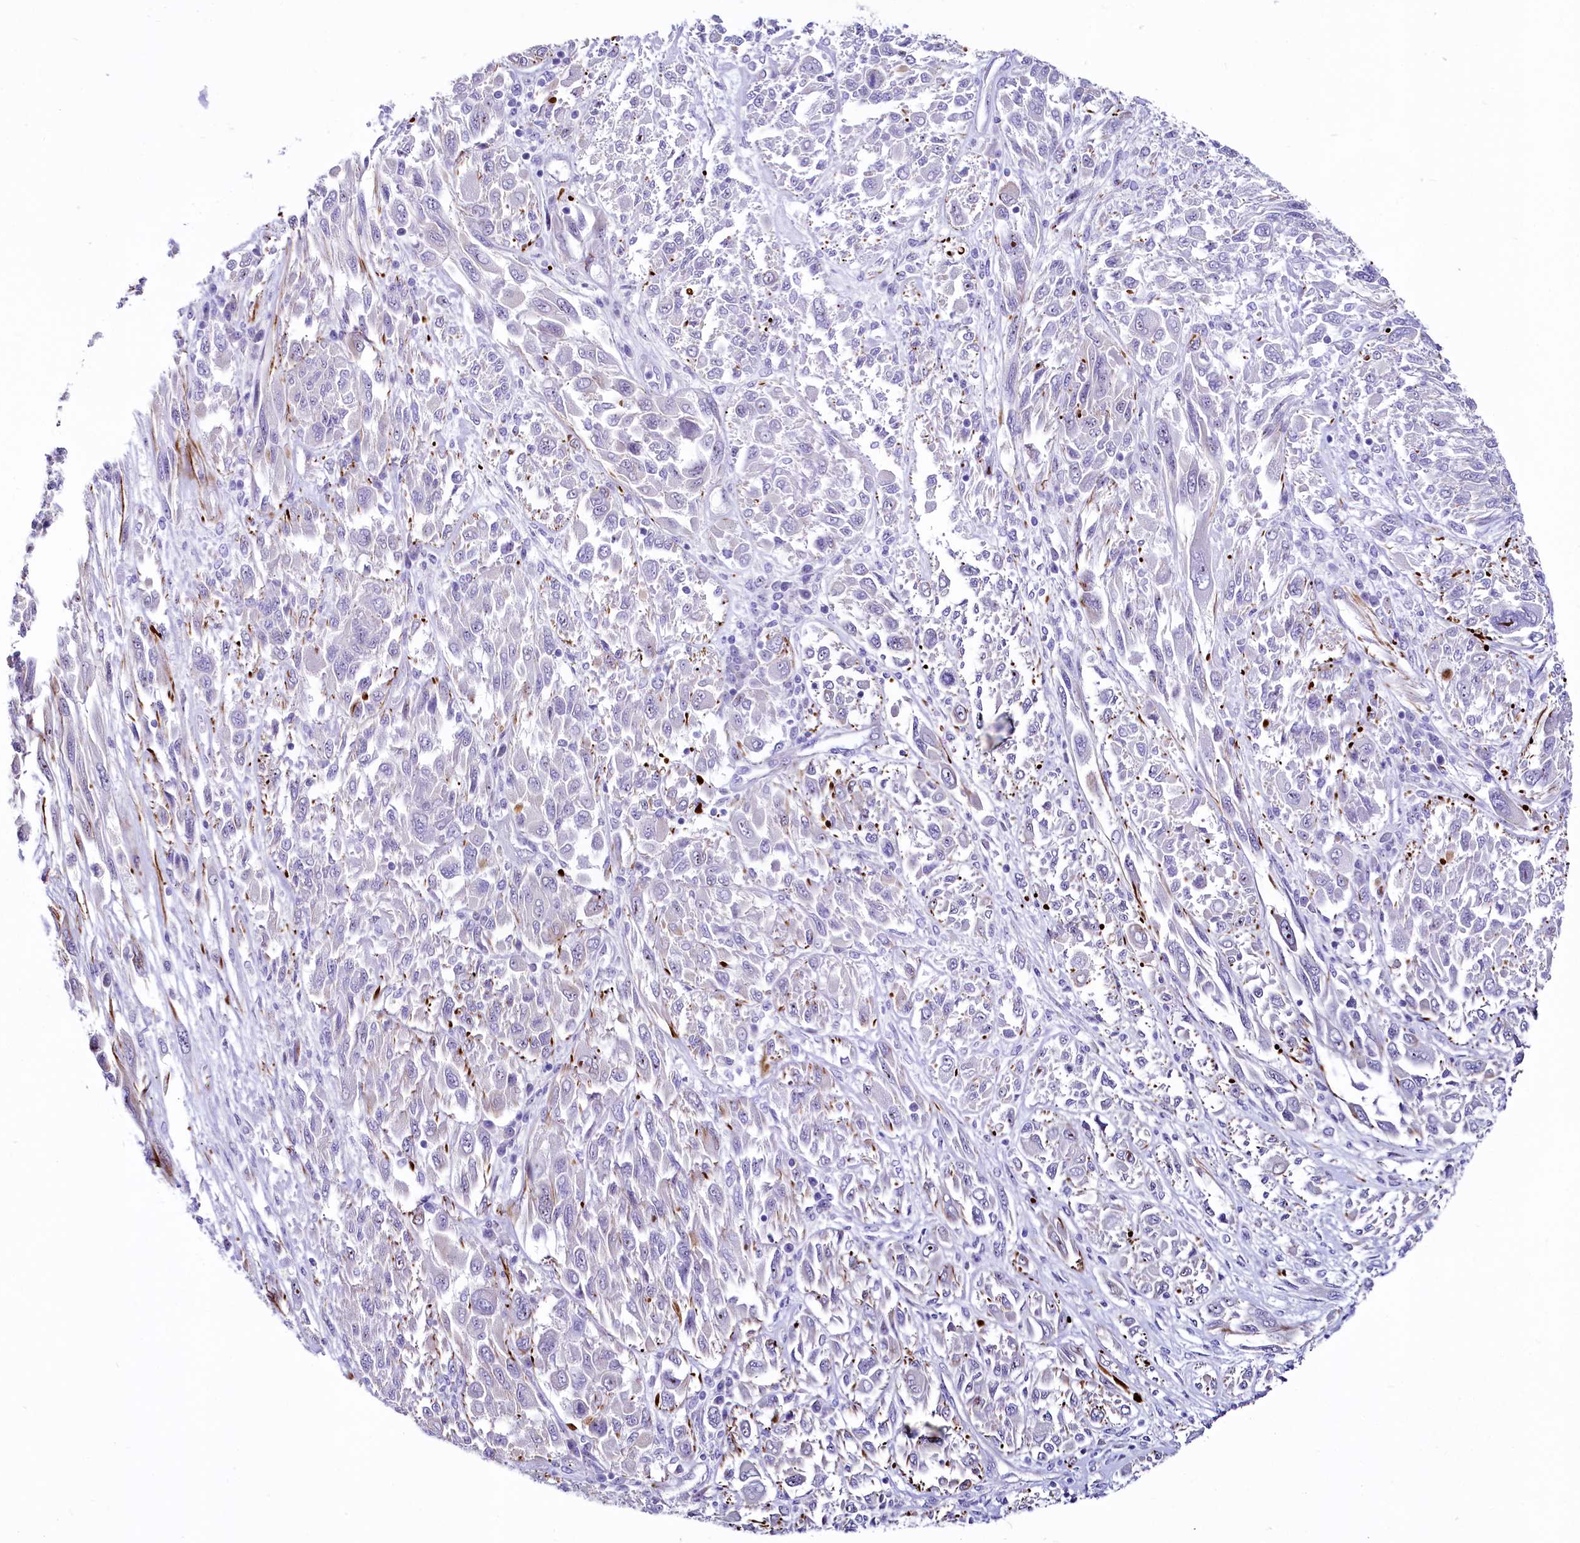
{"staining": {"intensity": "negative", "quantity": "none", "location": "none"}, "tissue": "melanoma", "cell_type": "Tumor cells", "image_type": "cancer", "snomed": [{"axis": "morphology", "description": "Malignant melanoma, NOS"}, {"axis": "topography", "description": "Skin"}], "caption": "There is no significant staining in tumor cells of melanoma.", "gene": "SH3TC2", "patient": {"sex": "female", "age": 91}}